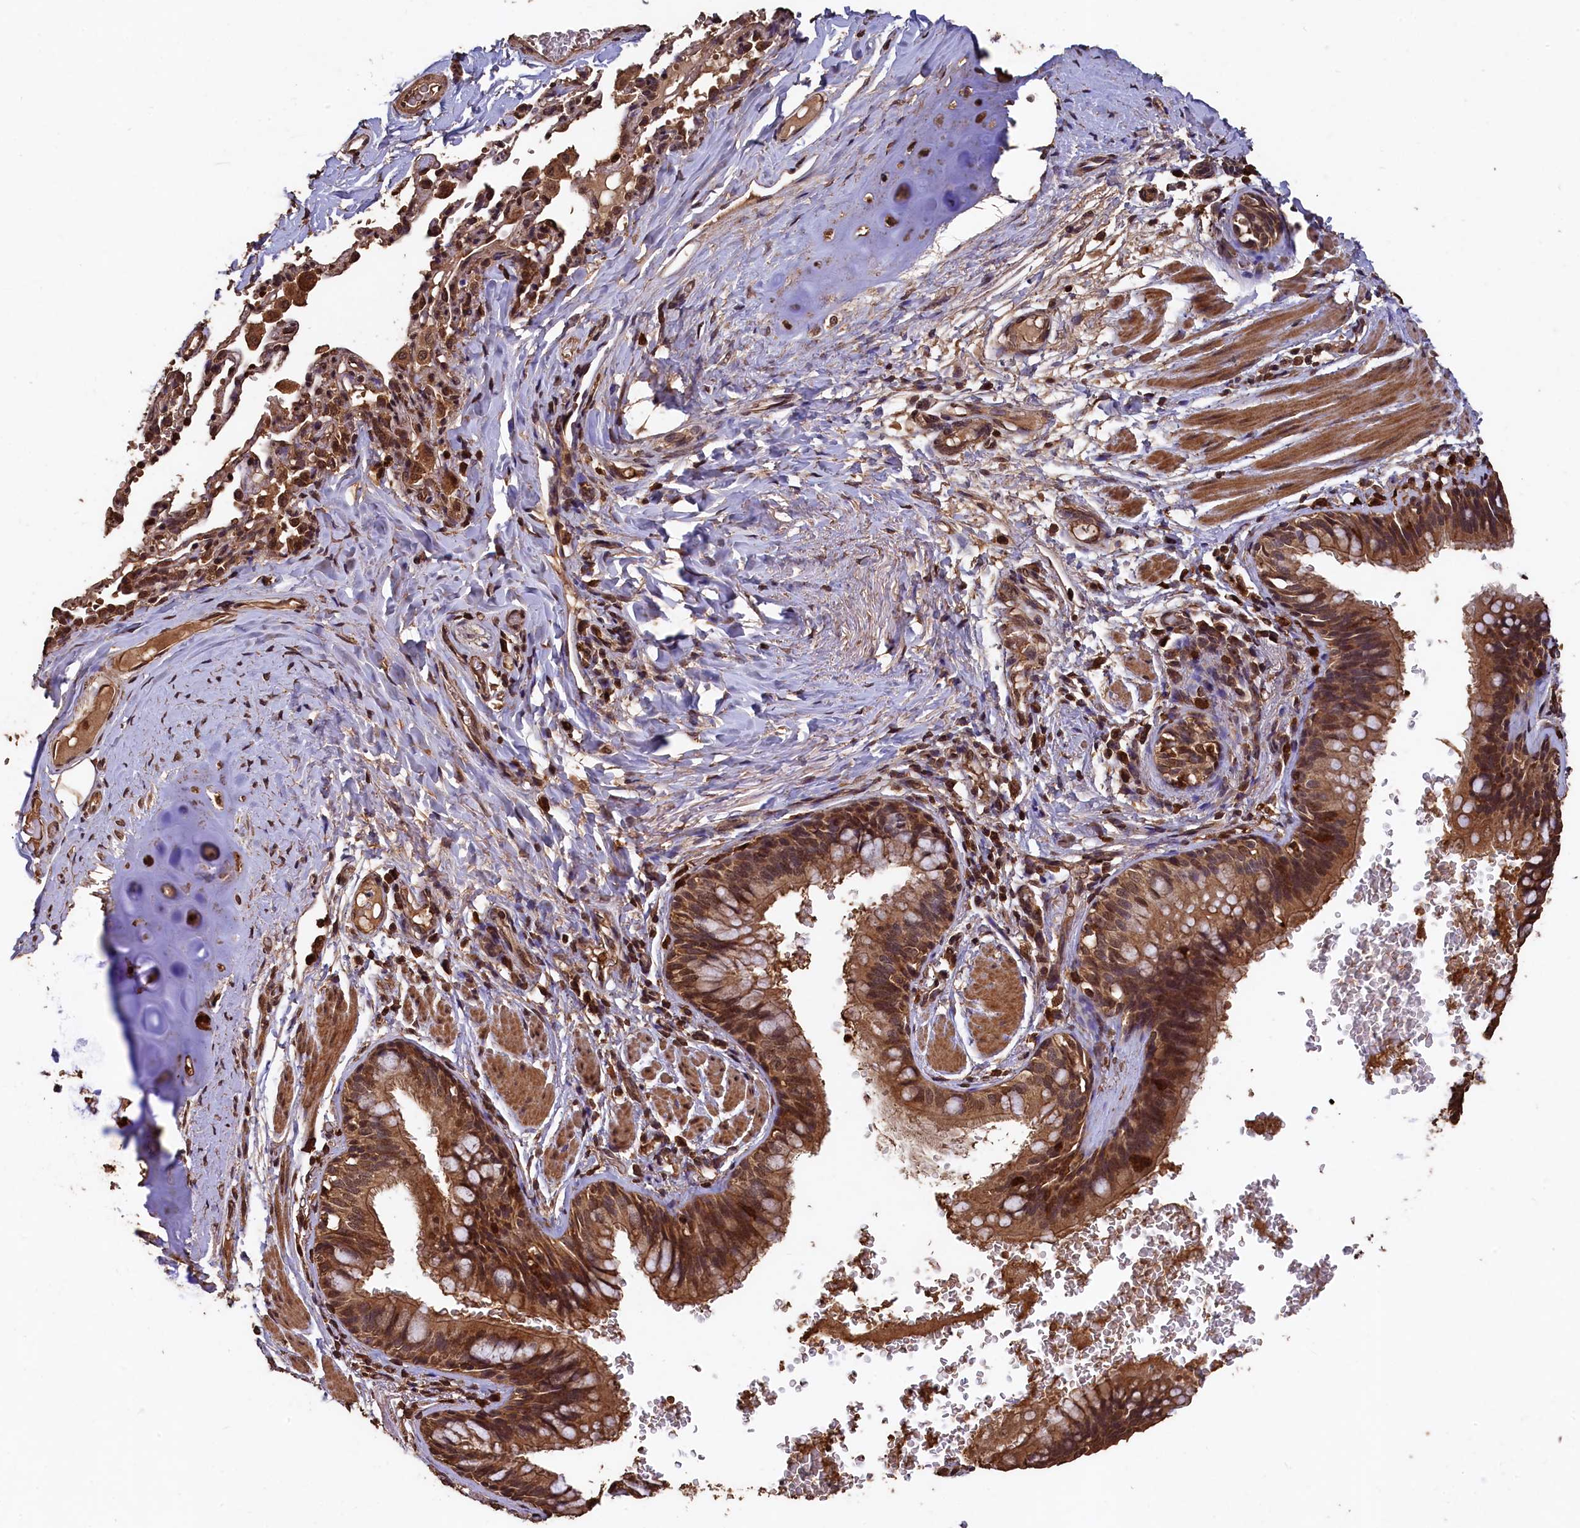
{"staining": {"intensity": "moderate", "quantity": ">75%", "location": "cytoplasmic/membranous,nuclear"}, "tissue": "bronchus", "cell_type": "Respiratory epithelial cells", "image_type": "normal", "snomed": [{"axis": "morphology", "description": "Normal tissue, NOS"}, {"axis": "topography", "description": "Cartilage tissue"}, {"axis": "topography", "description": "Bronchus"}], "caption": "High-magnification brightfield microscopy of unremarkable bronchus stained with DAB (brown) and counterstained with hematoxylin (blue). respiratory epithelial cells exhibit moderate cytoplasmic/membranous,nuclear expression is identified in approximately>75% of cells.", "gene": "CEP57L1", "patient": {"sex": "female", "age": 36}}